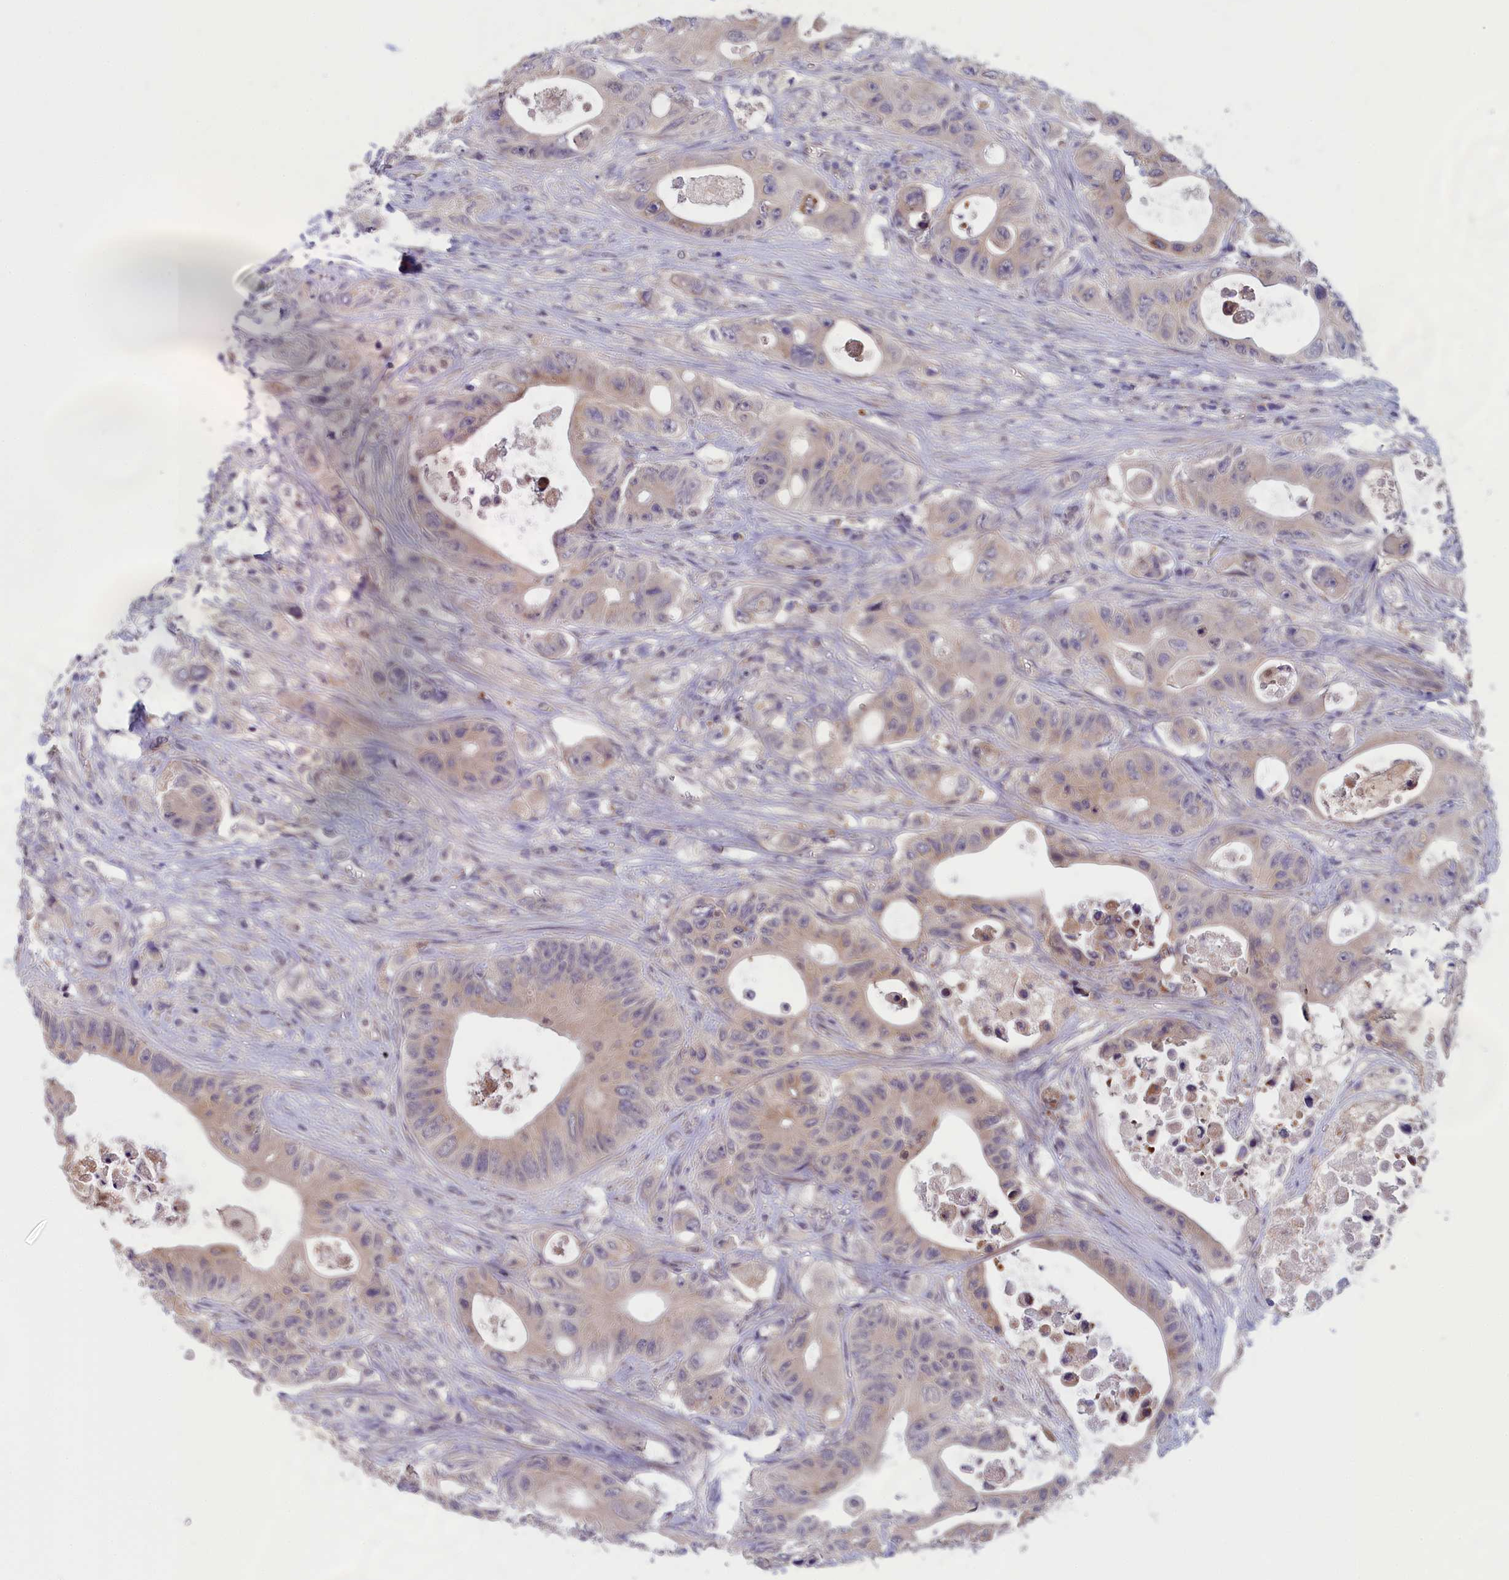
{"staining": {"intensity": "weak", "quantity": "<25%", "location": "cytoplasmic/membranous"}, "tissue": "colorectal cancer", "cell_type": "Tumor cells", "image_type": "cancer", "snomed": [{"axis": "morphology", "description": "Adenocarcinoma, NOS"}, {"axis": "topography", "description": "Colon"}], "caption": "Immunohistochemistry of human colorectal adenocarcinoma demonstrates no positivity in tumor cells. The staining was performed using DAB (3,3'-diaminobenzidine) to visualize the protein expression in brown, while the nuclei were stained in blue with hematoxylin (Magnification: 20x).", "gene": "IGFALS", "patient": {"sex": "female", "age": 46}}